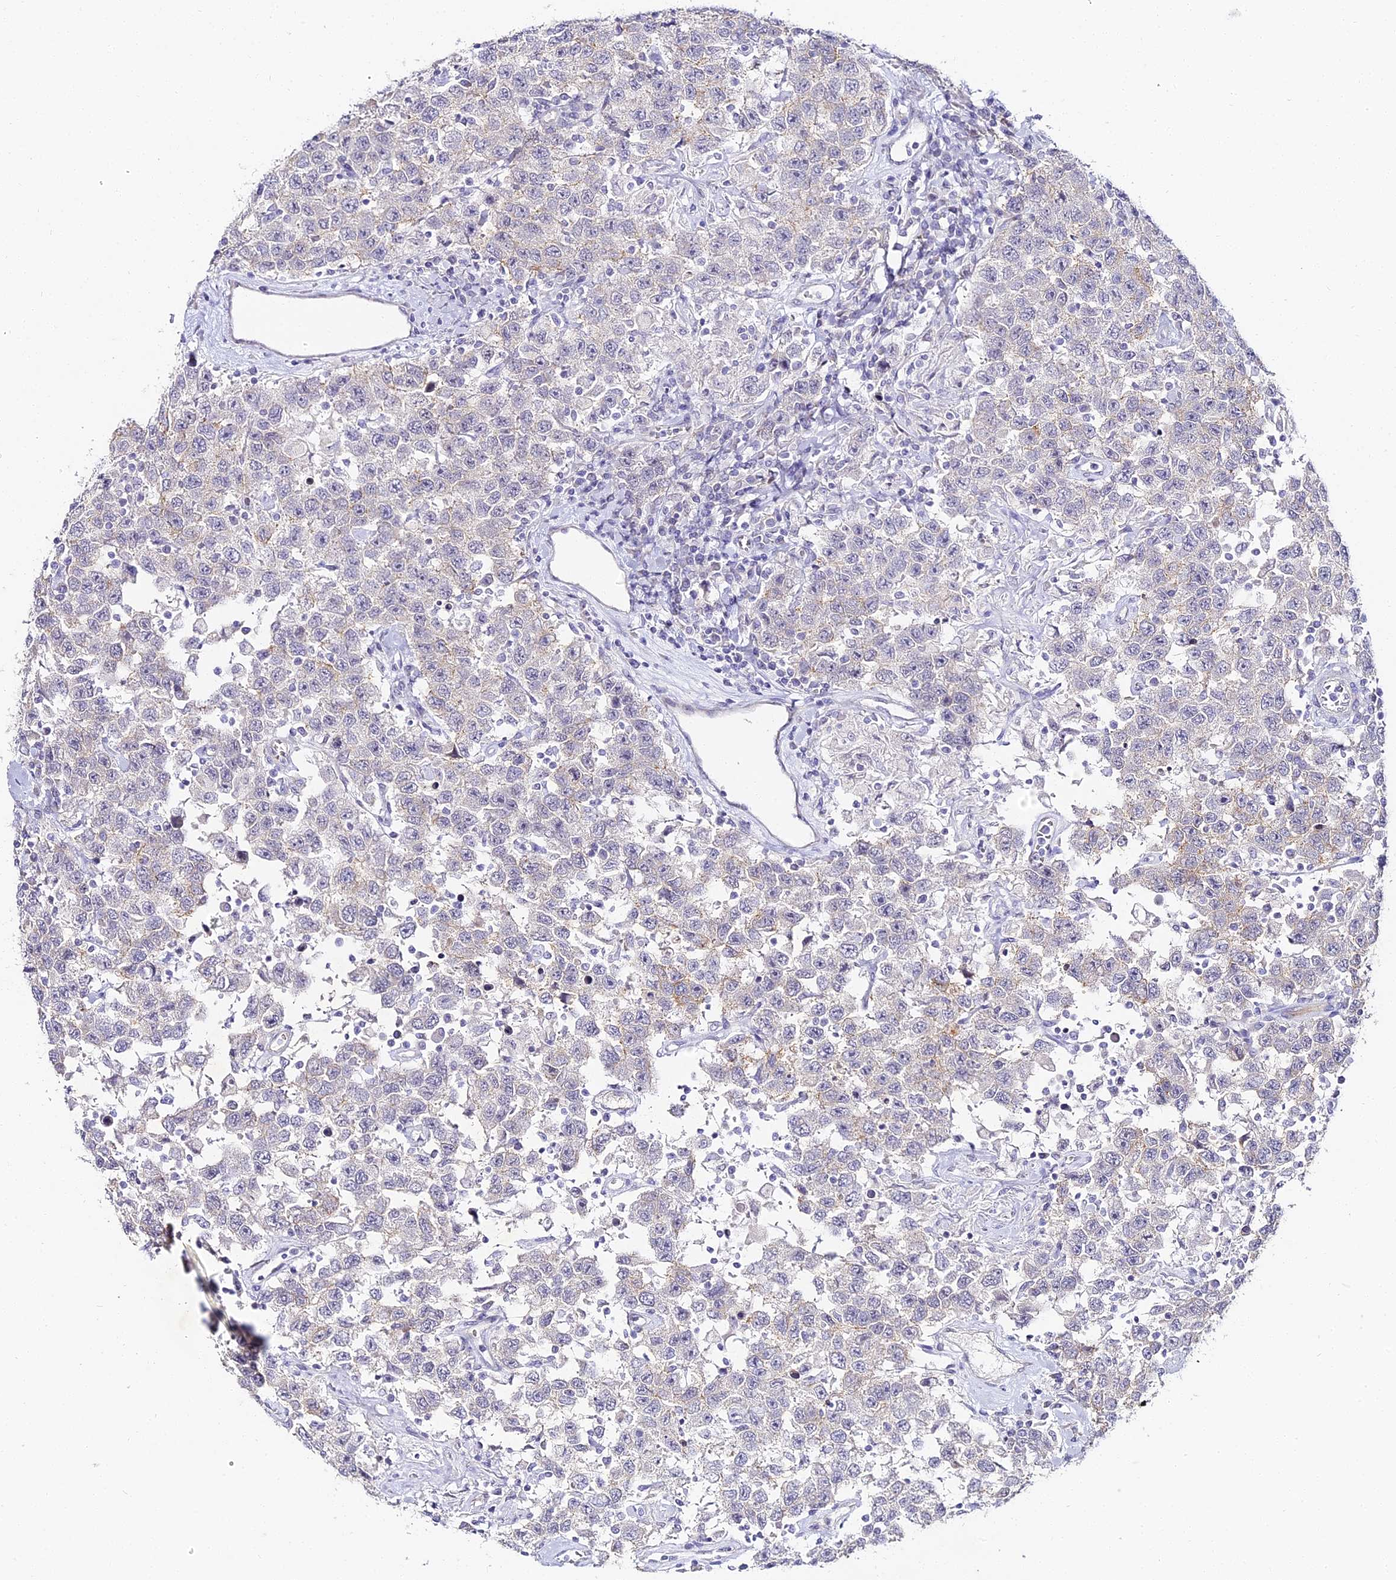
{"staining": {"intensity": "negative", "quantity": "none", "location": "none"}, "tissue": "testis cancer", "cell_type": "Tumor cells", "image_type": "cancer", "snomed": [{"axis": "morphology", "description": "Seminoma, NOS"}, {"axis": "topography", "description": "Testis"}], "caption": "An image of human testis cancer is negative for staining in tumor cells.", "gene": "ALPG", "patient": {"sex": "male", "age": 41}}